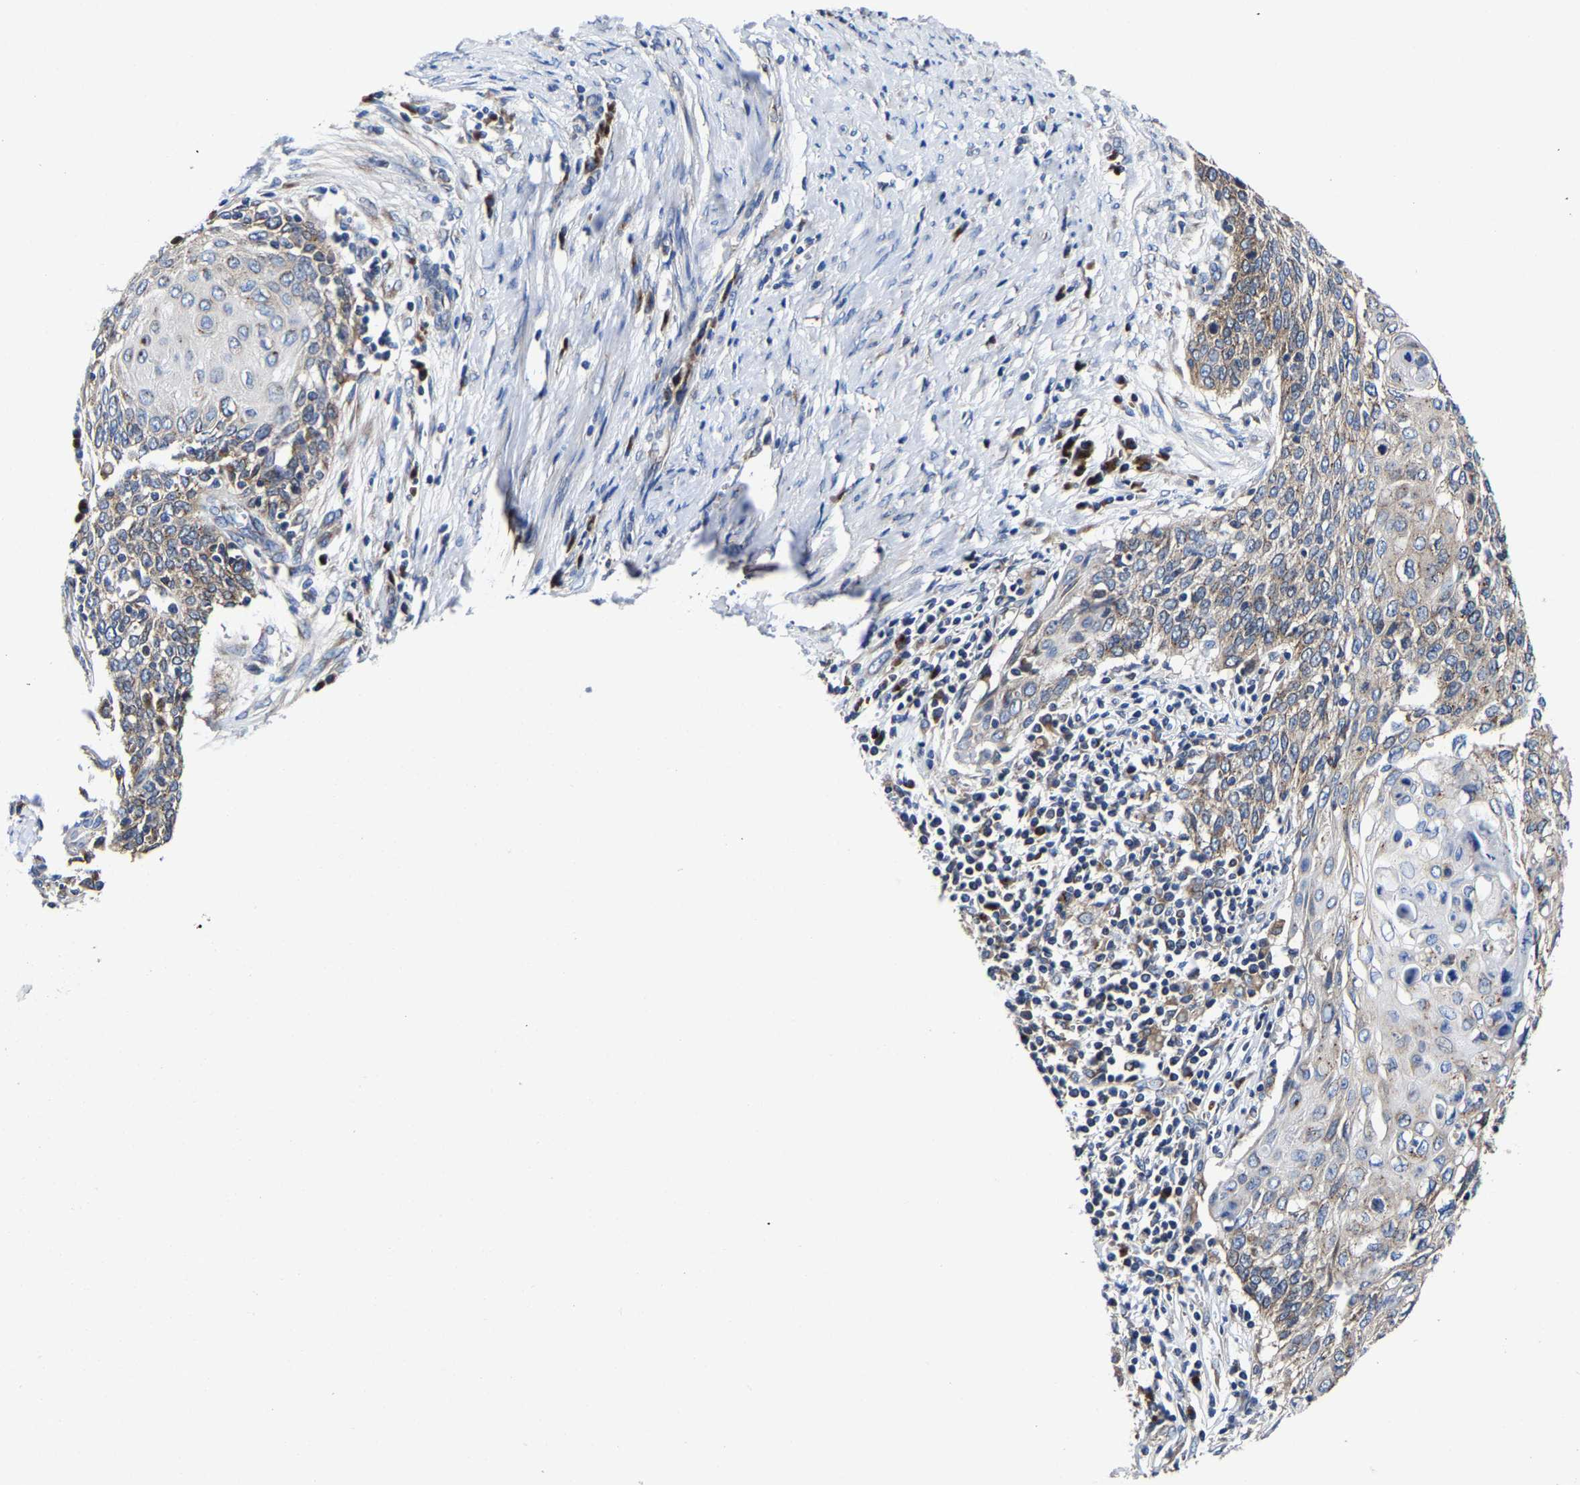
{"staining": {"intensity": "moderate", "quantity": "<25%", "location": "cytoplasmic/membranous"}, "tissue": "cervical cancer", "cell_type": "Tumor cells", "image_type": "cancer", "snomed": [{"axis": "morphology", "description": "Squamous cell carcinoma, NOS"}, {"axis": "topography", "description": "Cervix"}], "caption": "Human cervical cancer stained with a brown dye demonstrates moderate cytoplasmic/membranous positive expression in about <25% of tumor cells.", "gene": "EBAG9", "patient": {"sex": "female", "age": 39}}